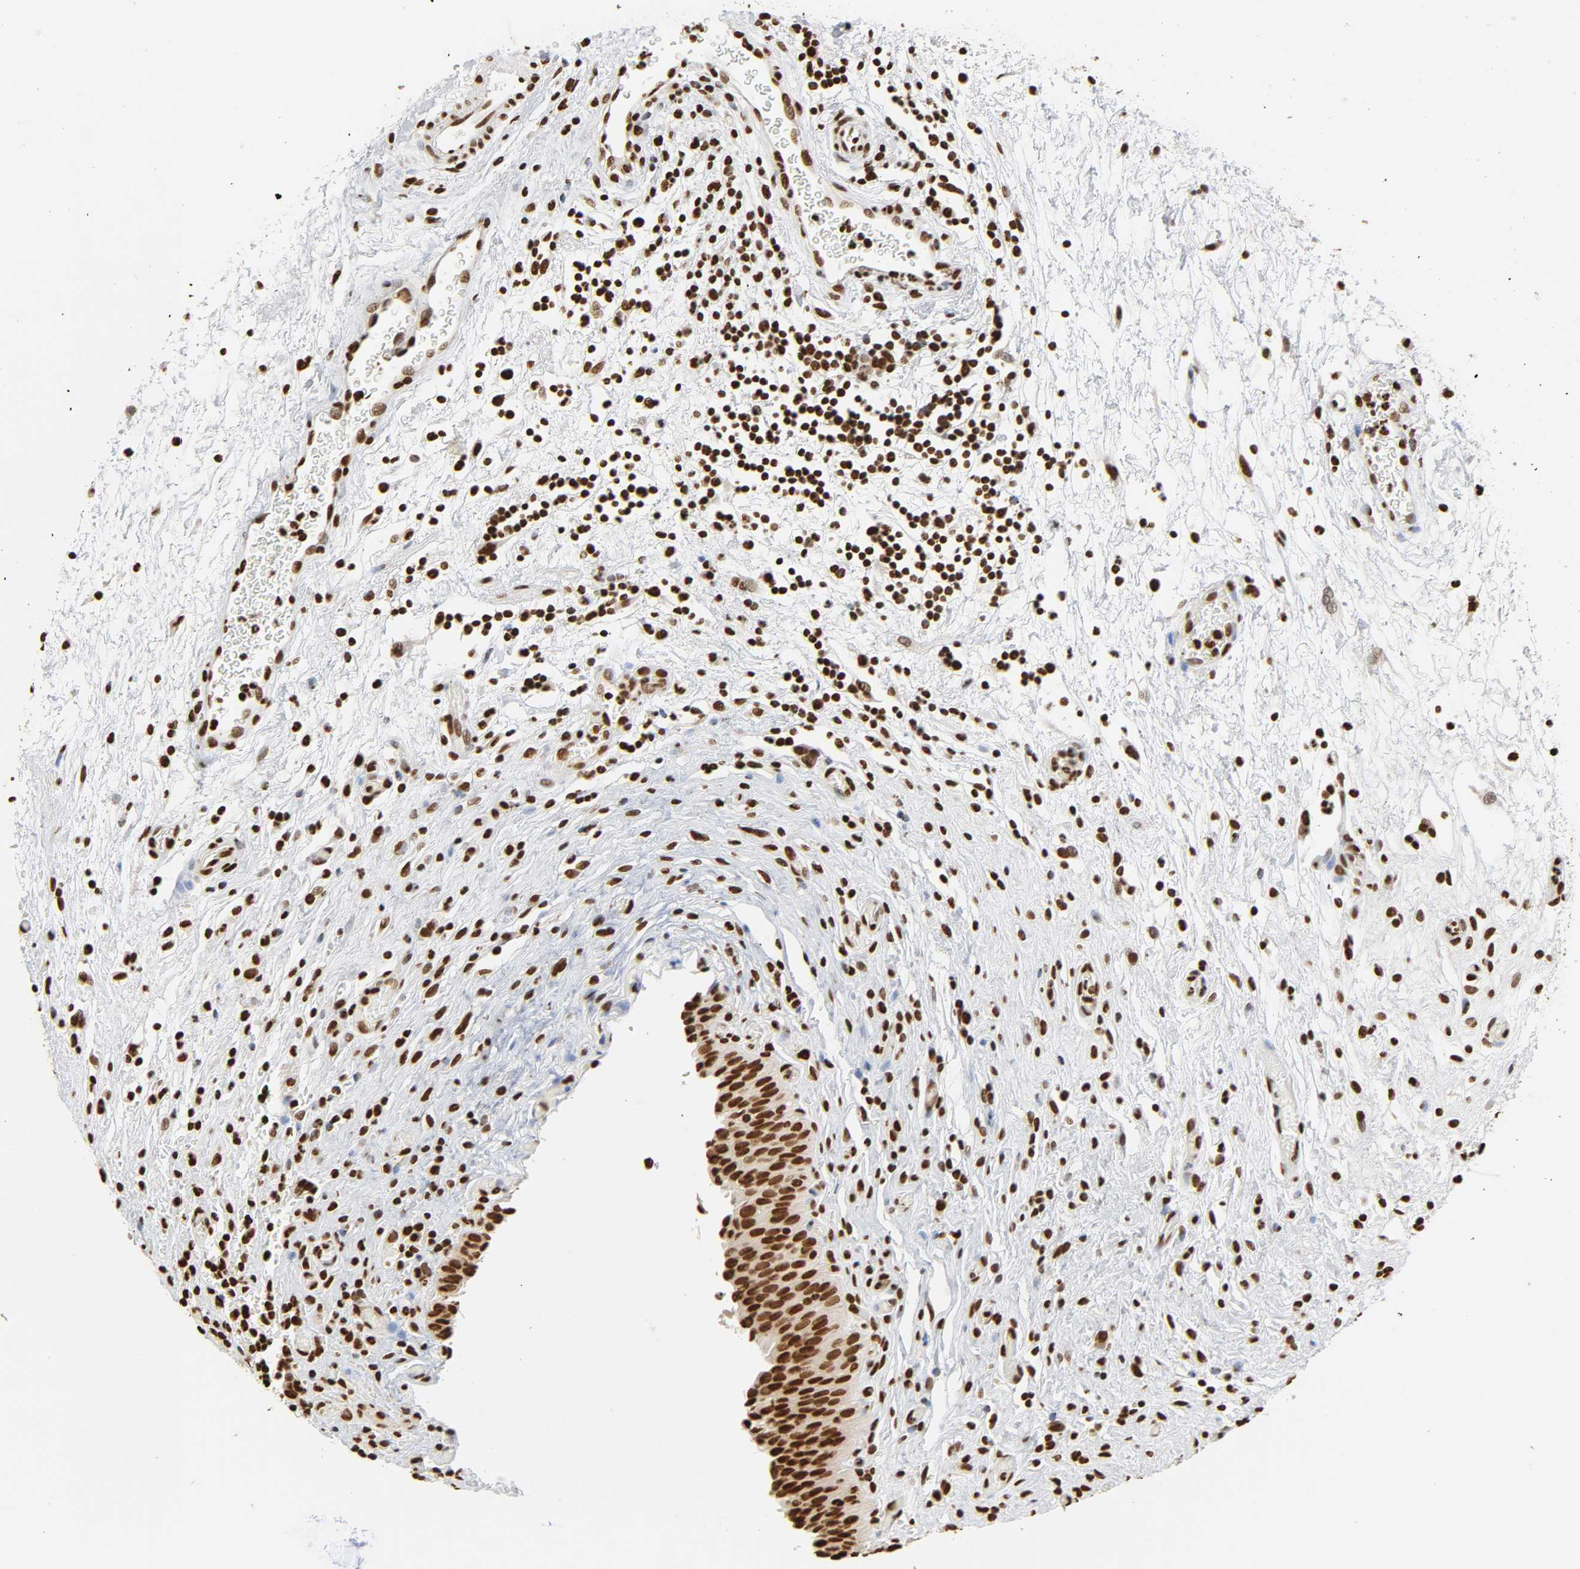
{"staining": {"intensity": "strong", "quantity": ">75%", "location": "nuclear"}, "tissue": "urinary bladder", "cell_type": "Urothelial cells", "image_type": "normal", "snomed": [{"axis": "morphology", "description": "Normal tissue, NOS"}, {"axis": "topography", "description": "Urinary bladder"}], "caption": "This is an image of IHC staining of benign urinary bladder, which shows strong expression in the nuclear of urothelial cells.", "gene": "HNRNPC", "patient": {"sex": "male", "age": 51}}